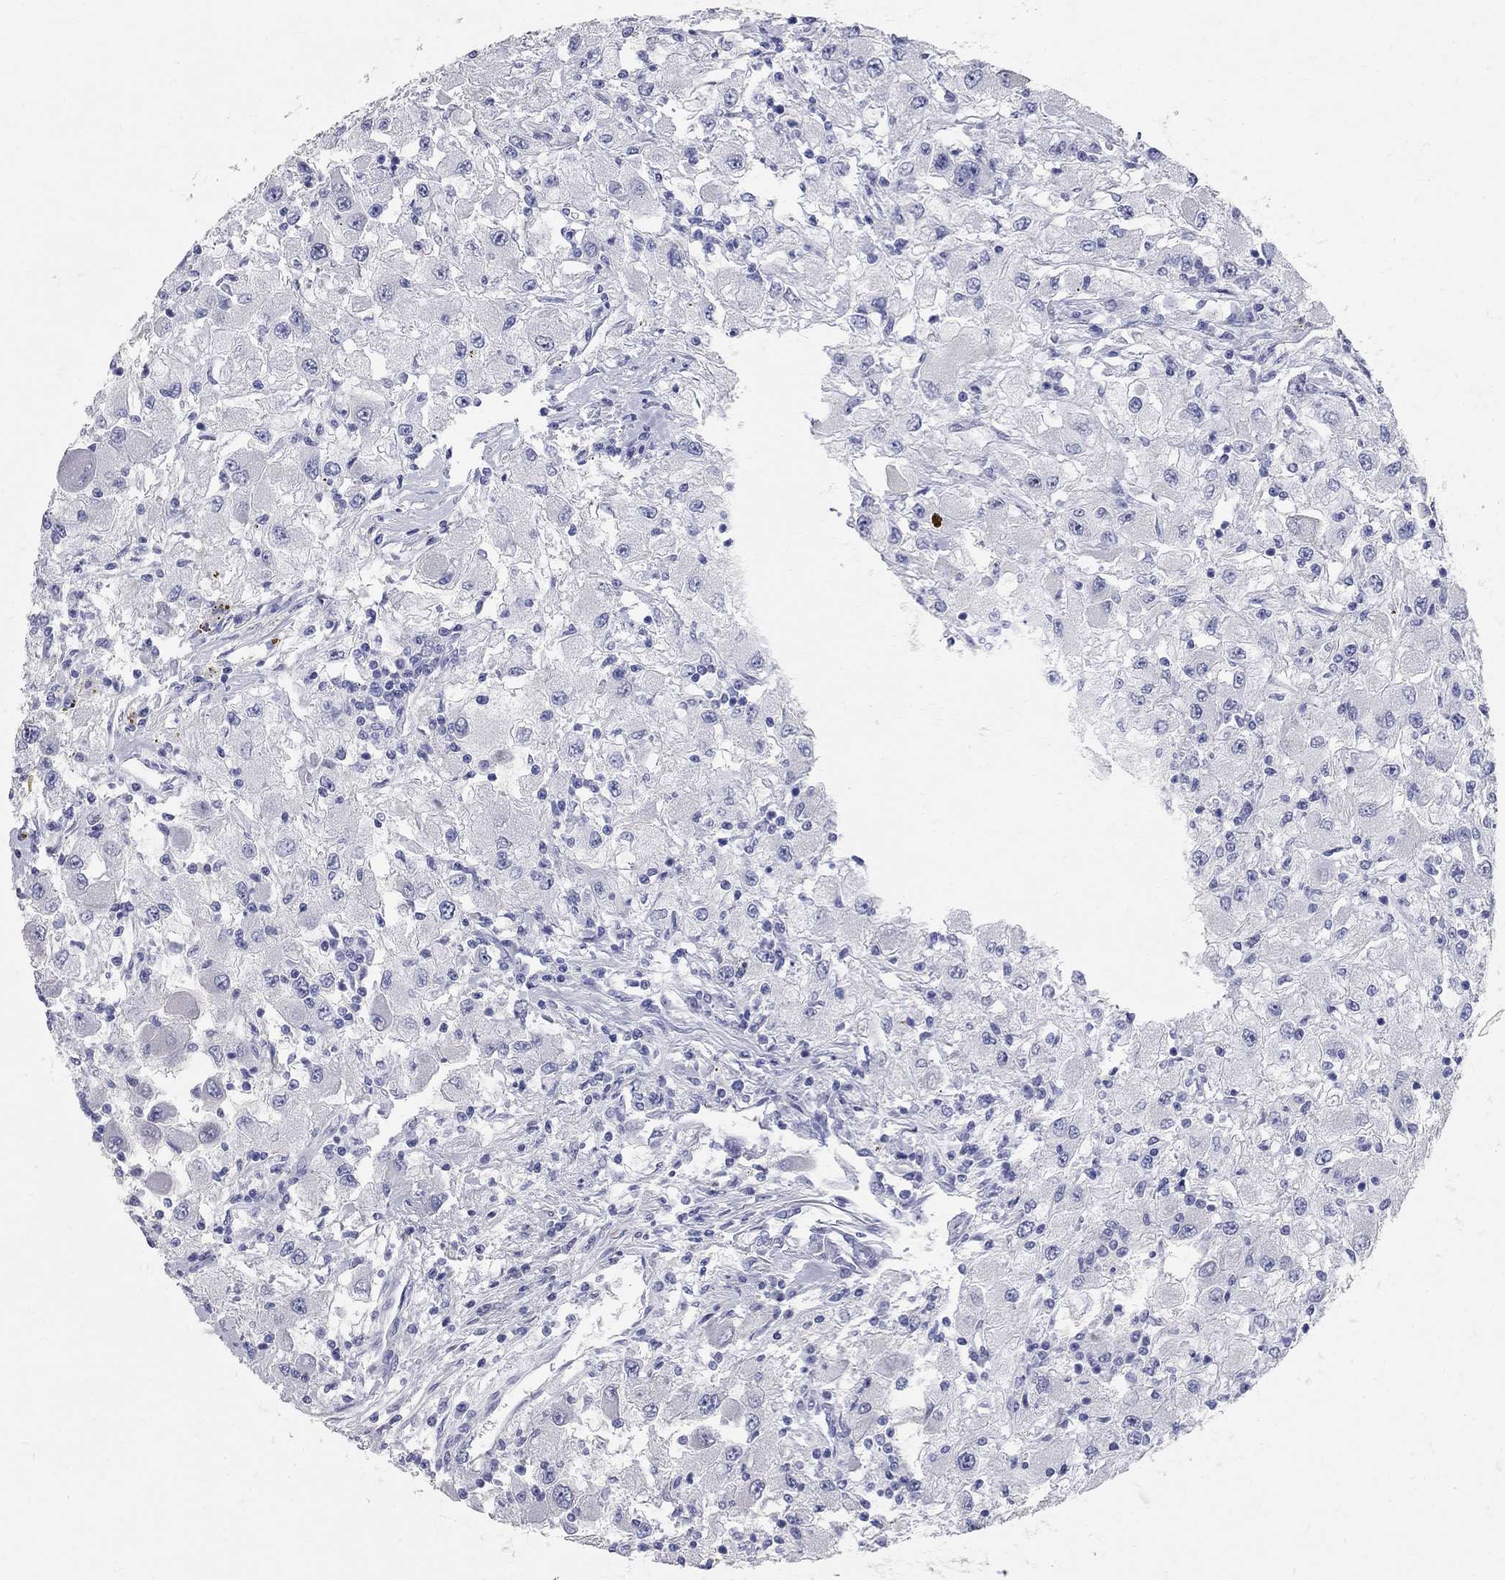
{"staining": {"intensity": "negative", "quantity": "none", "location": "none"}, "tissue": "renal cancer", "cell_type": "Tumor cells", "image_type": "cancer", "snomed": [{"axis": "morphology", "description": "Adenocarcinoma, NOS"}, {"axis": "topography", "description": "Kidney"}], "caption": "Image shows no protein positivity in tumor cells of renal cancer (adenocarcinoma) tissue.", "gene": "BPIFB1", "patient": {"sex": "female", "age": 67}}